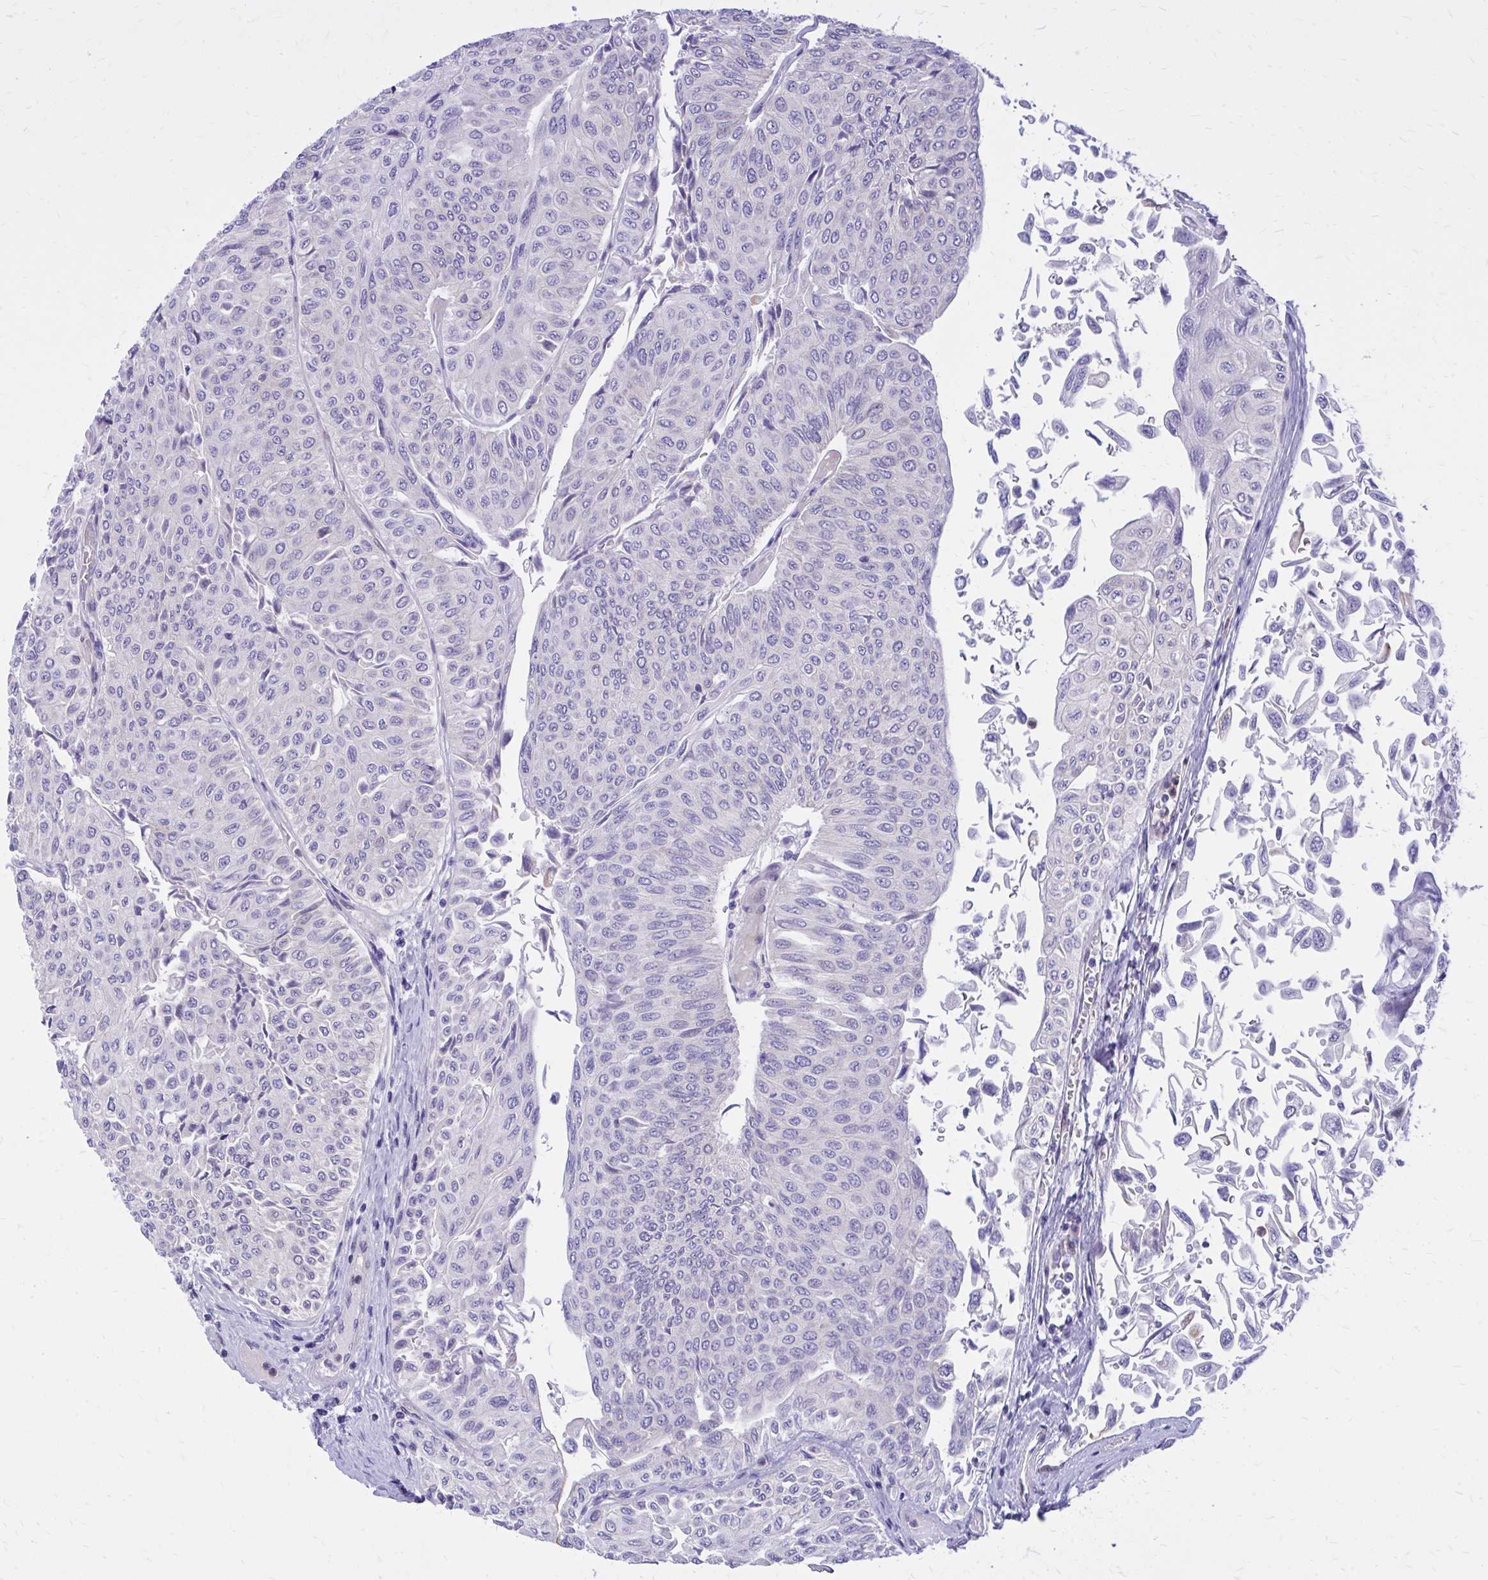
{"staining": {"intensity": "negative", "quantity": "none", "location": "none"}, "tissue": "urothelial cancer", "cell_type": "Tumor cells", "image_type": "cancer", "snomed": [{"axis": "morphology", "description": "Urothelial carcinoma, NOS"}, {"axis": "topography", "description": "Urinary bladder"}], "caption": "Transitional cell carcinoma was stained to show a protein in brown. There is no significant positivity in tumor cells.", "gene": "ADAMTSL1", "patient": {"sex": "male", "age": 59}}